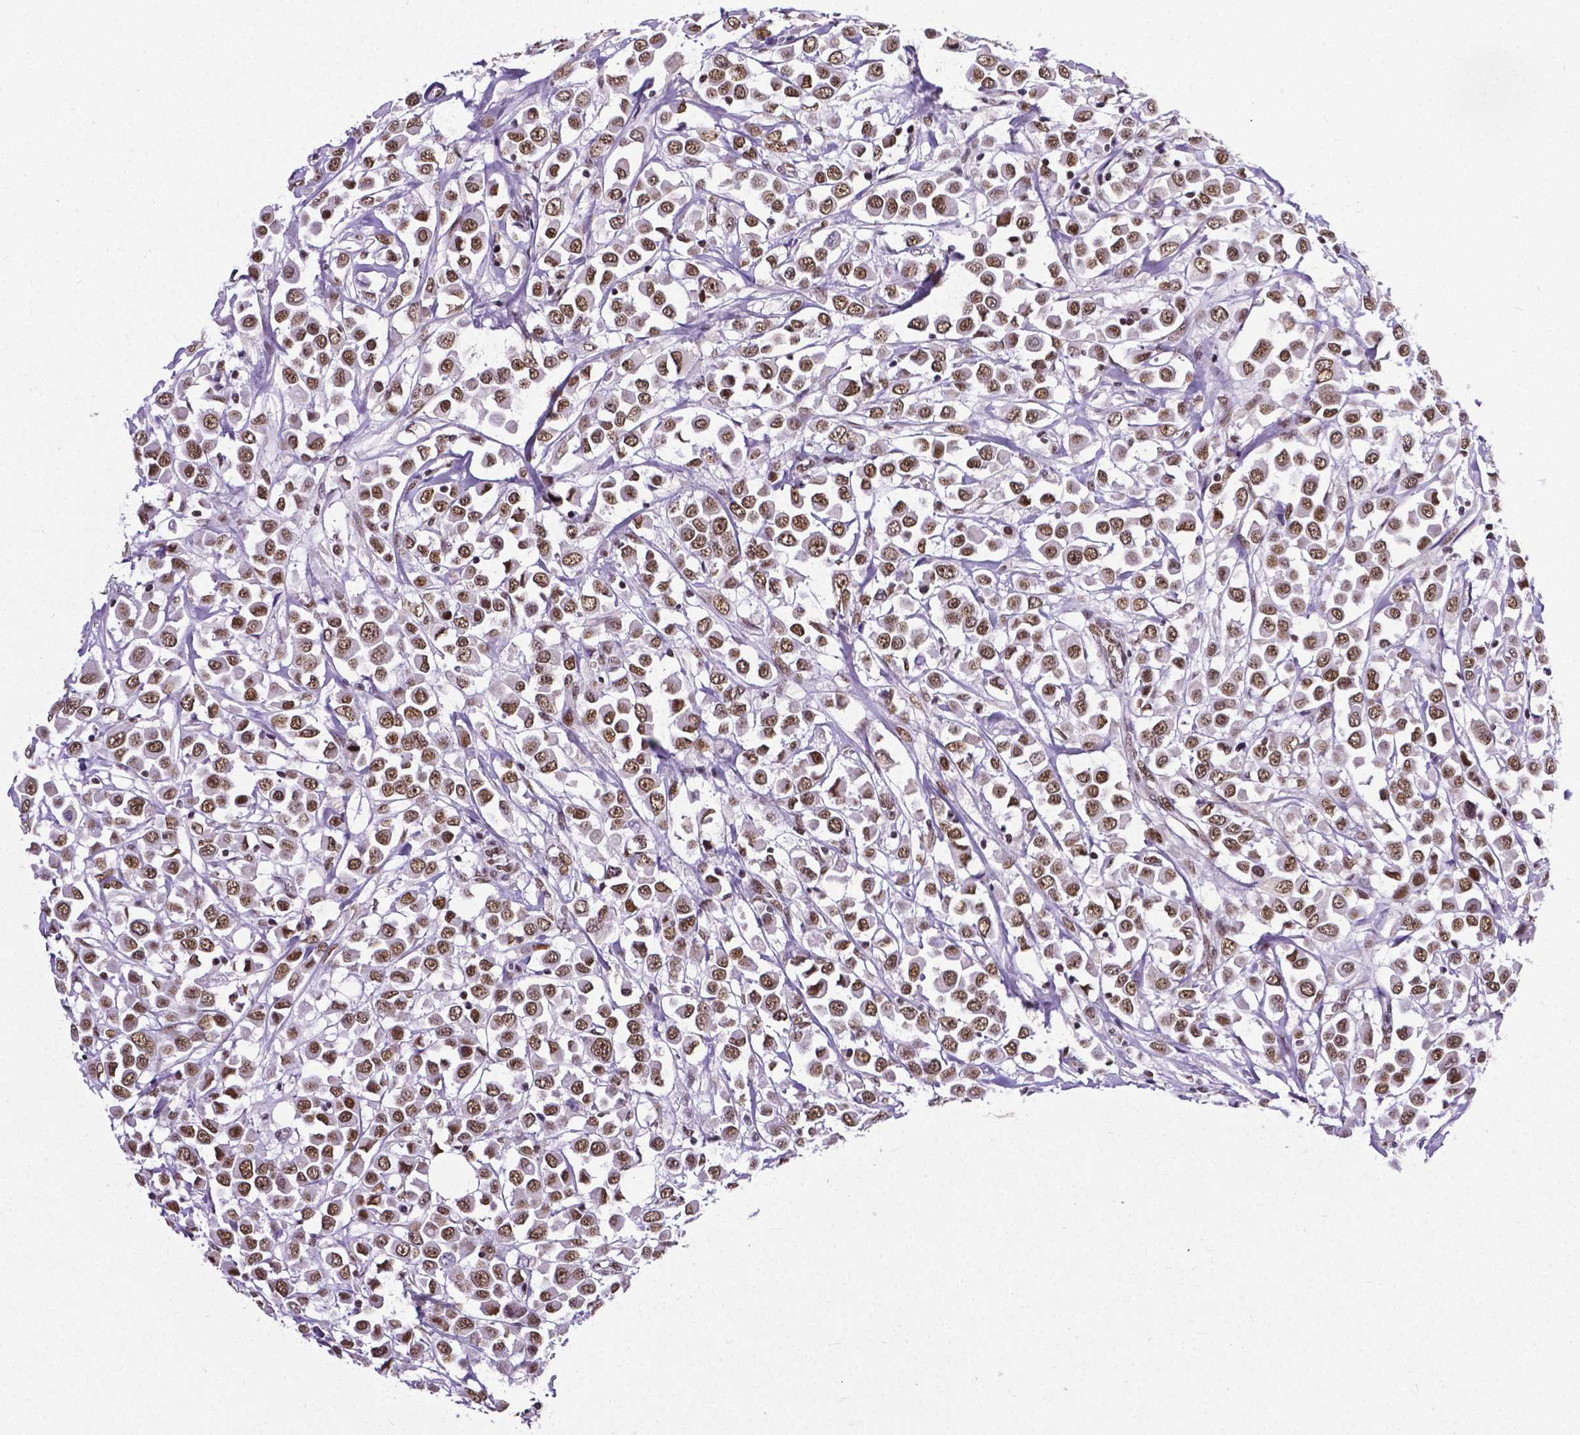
{"staining": {"intensity": "moderate", "quantity": ">75%", "location": "nuclear"}, "tissue": "breast cancer", "cell_type": "Tumor cells", "image_type": "cancer", "snomed": [{"axis": "morphology", "description": "Duct carcinoma"}, {"axis": "topography", "description": "Breast"}], "caption": "Protein staining displays moderate nuclear expression in approximately >75% of tumor cells in intraductal carcinoma (breast). The staining was performed using DAB, with brown indicating positive protein expression. Nuclei are stained blue with hematoxylin.", "gene": "REST", "patient": {"sex": "female", "age": 61}}